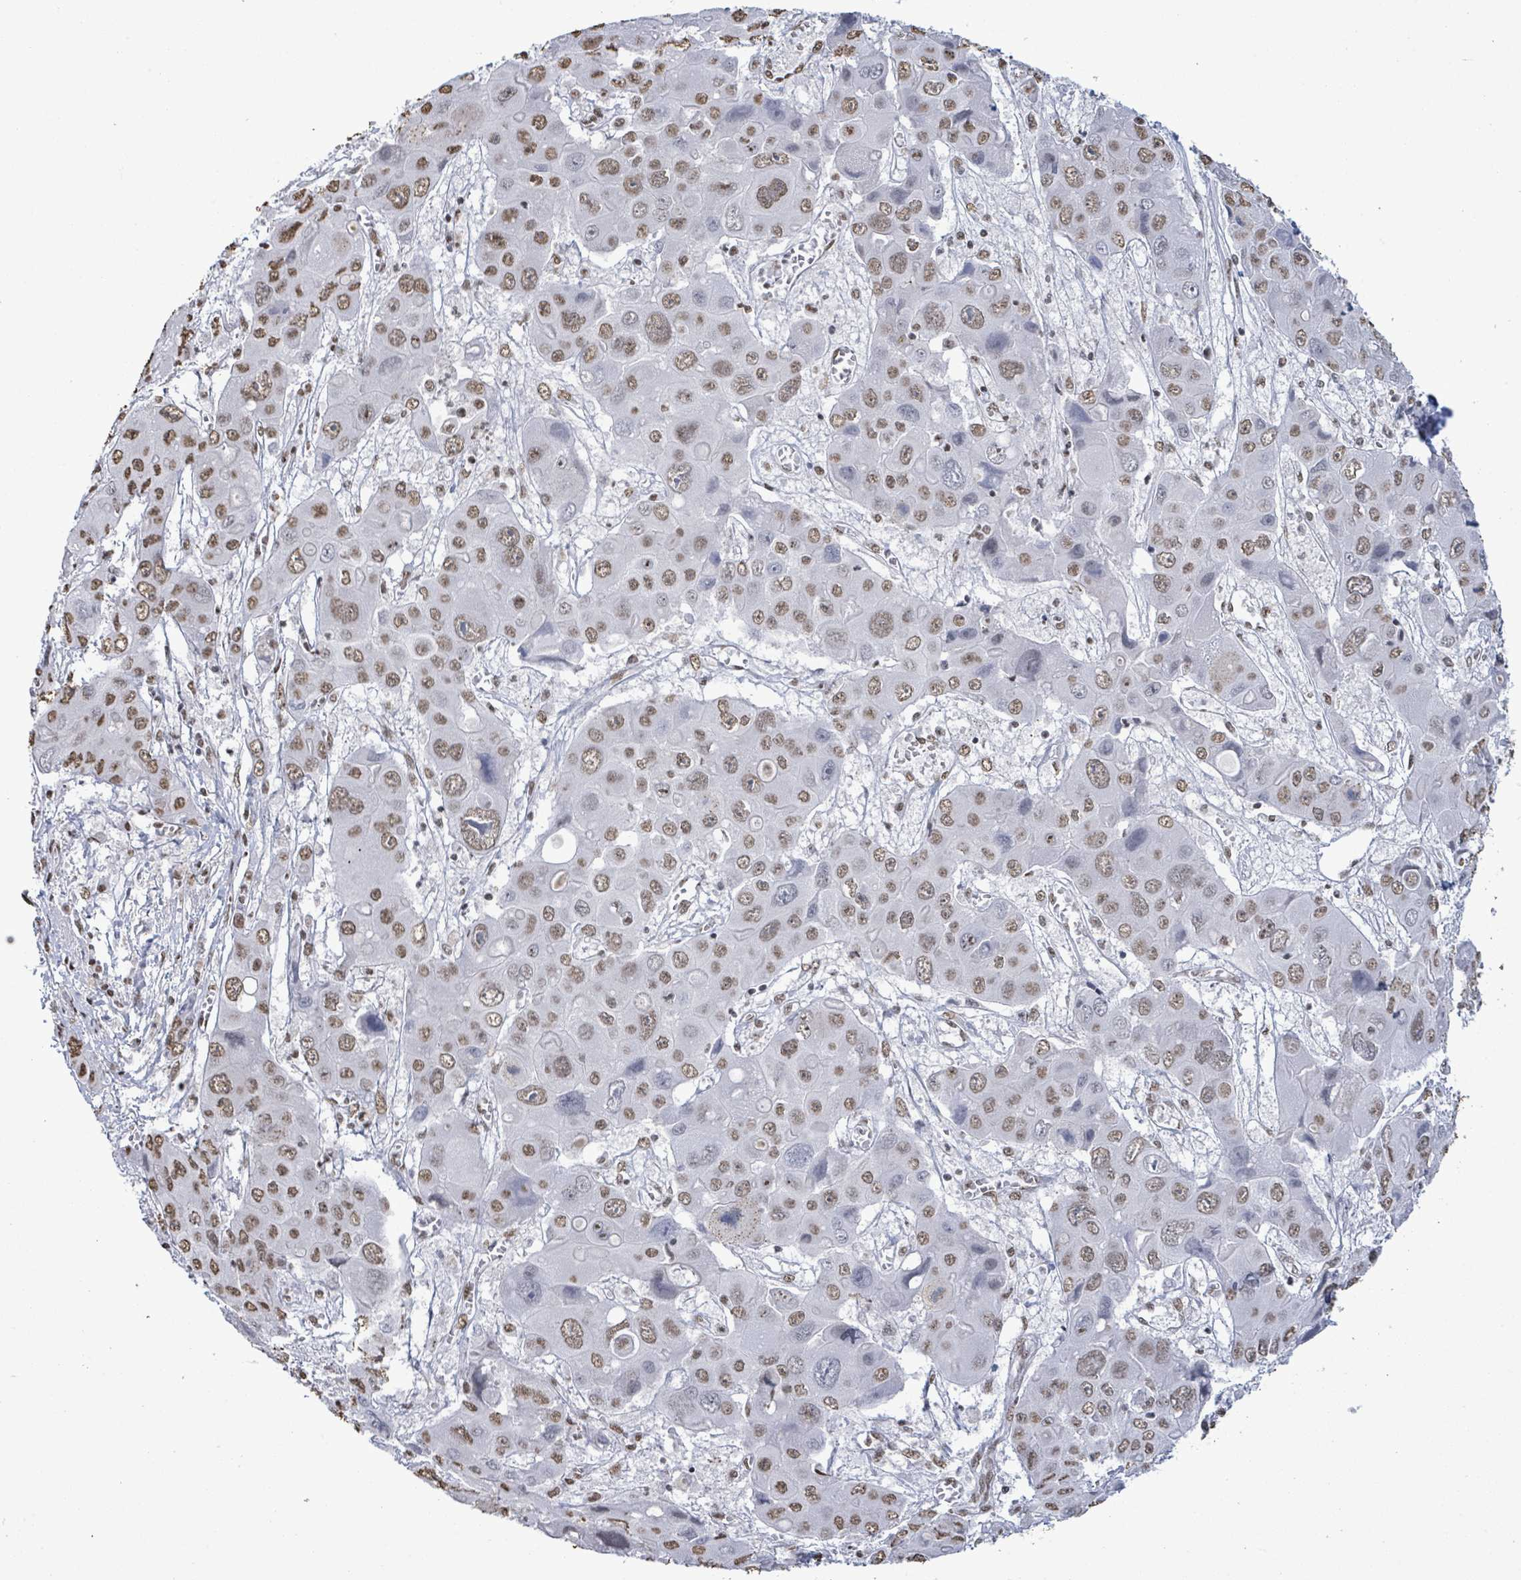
{"staining": {"intensity": "weak", "quantity": ">75%", "location": "nuclear"}, "tissue": "liver cancer", "cell_type": "Tumor cells", "image_type": "cancer", "snomed": [{"axis": "morphology", "description": "Cholangiocarcinoma"}, {"axis": "topography", "description": "Liver"}], "caption": "Human liver cancer (cholangiocarcinoma) stained for a protein (brown) exhibits weak nuclear positive staining in about >75% of tumor cells.", "gene": "SAMD14", "patient": {"sex": "male", "age": 67}}